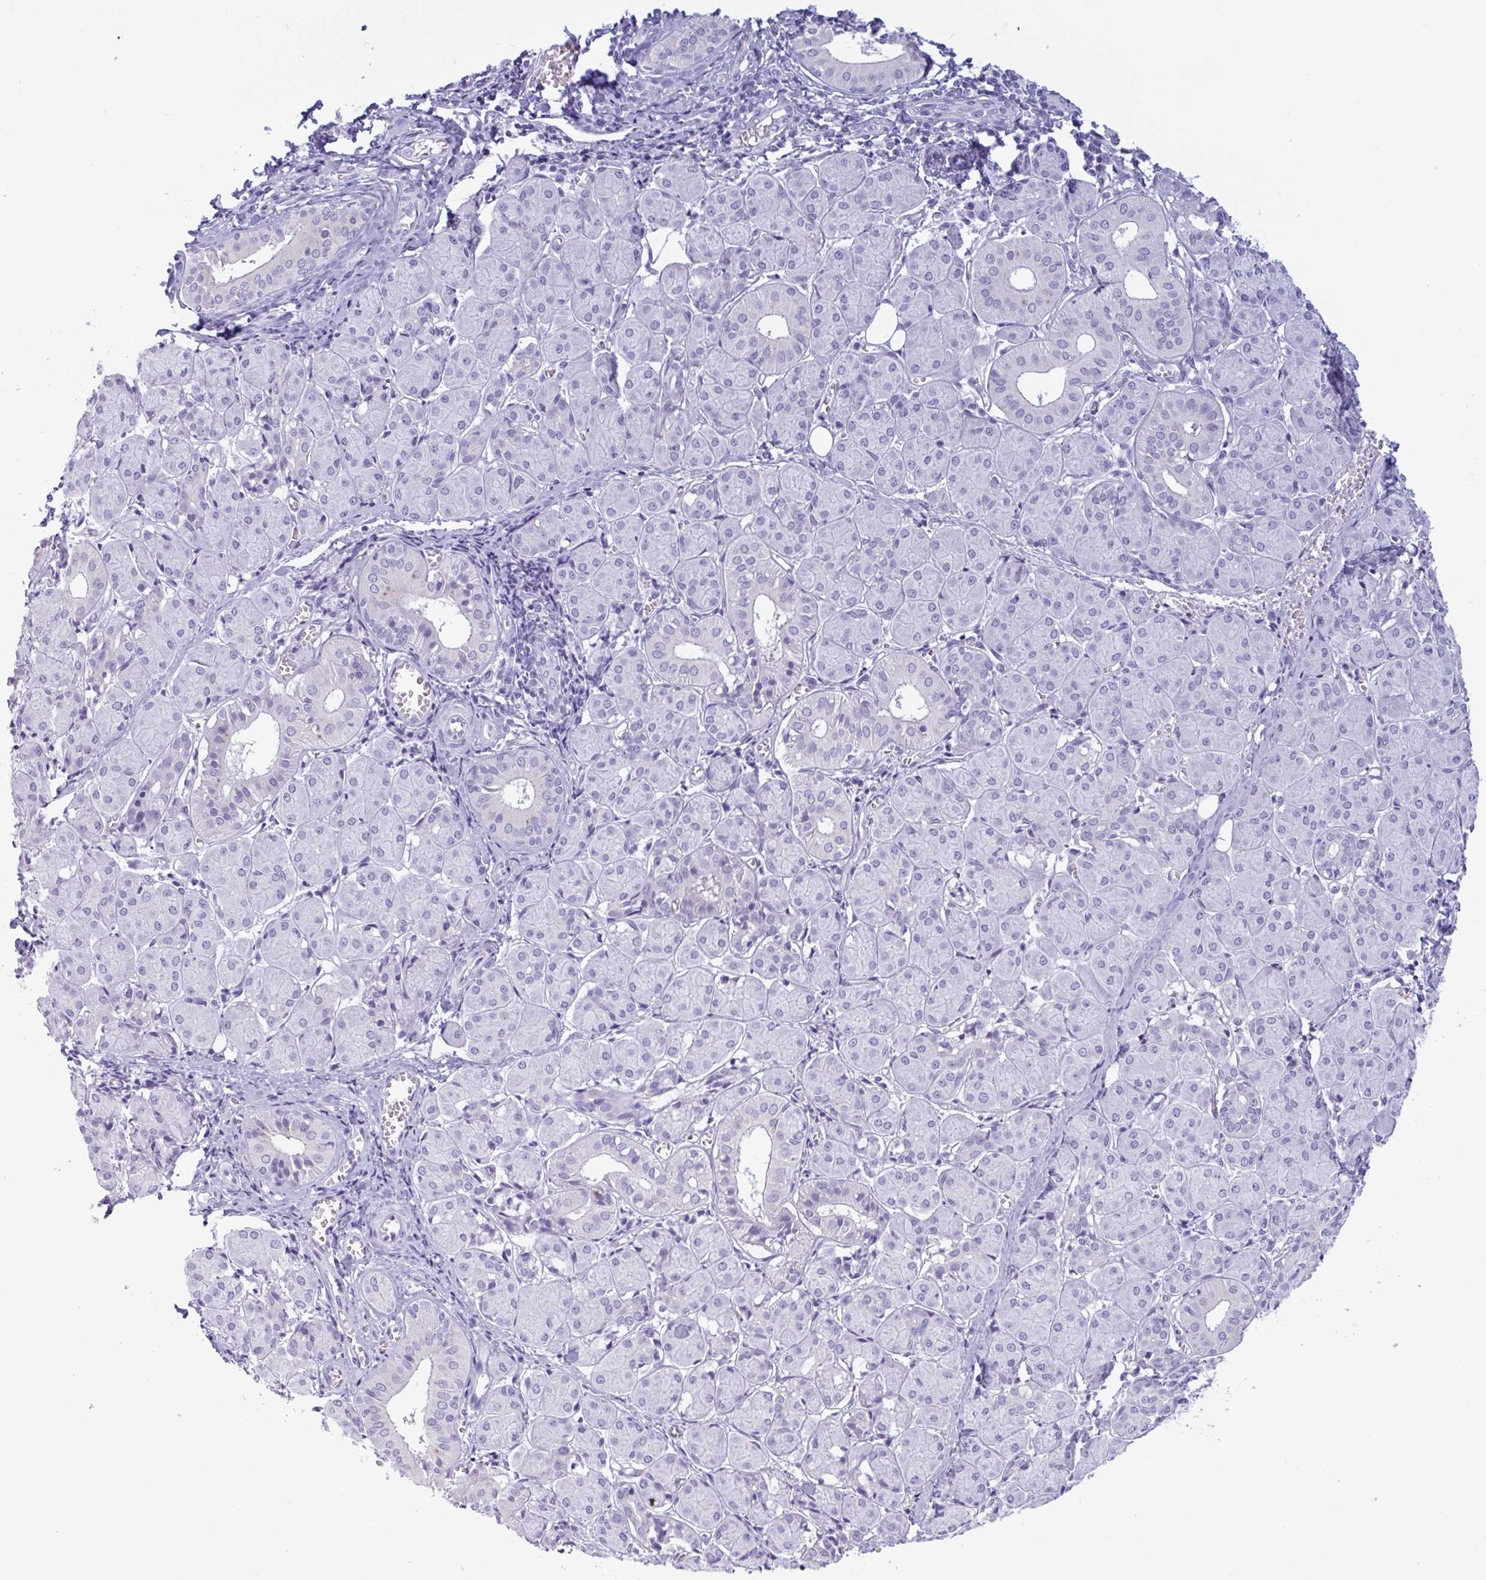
{"staining": {"intensity": "negative", "quantity": "none", "location": "none"}, "tissue": "salivary gland", "cell_type": "Glandular cells", "image_type": "normal", "snomed": [{"axis": "morphology", "description": "Normal tissue, NOS"}, {"axis": "morphology", "description": "Inflammation, NOS"}, {"axis": "topography", "description": "Lymph node"}, {"axis": "topography", "description": "Salivary gland"}], "caption": "Human salivary gland stained for a protein using immunohistochemistry (IHC) shows no positivity in glandular cells.", "gene": "CTSE", "patient": {"sex": "male", "age": 3}}